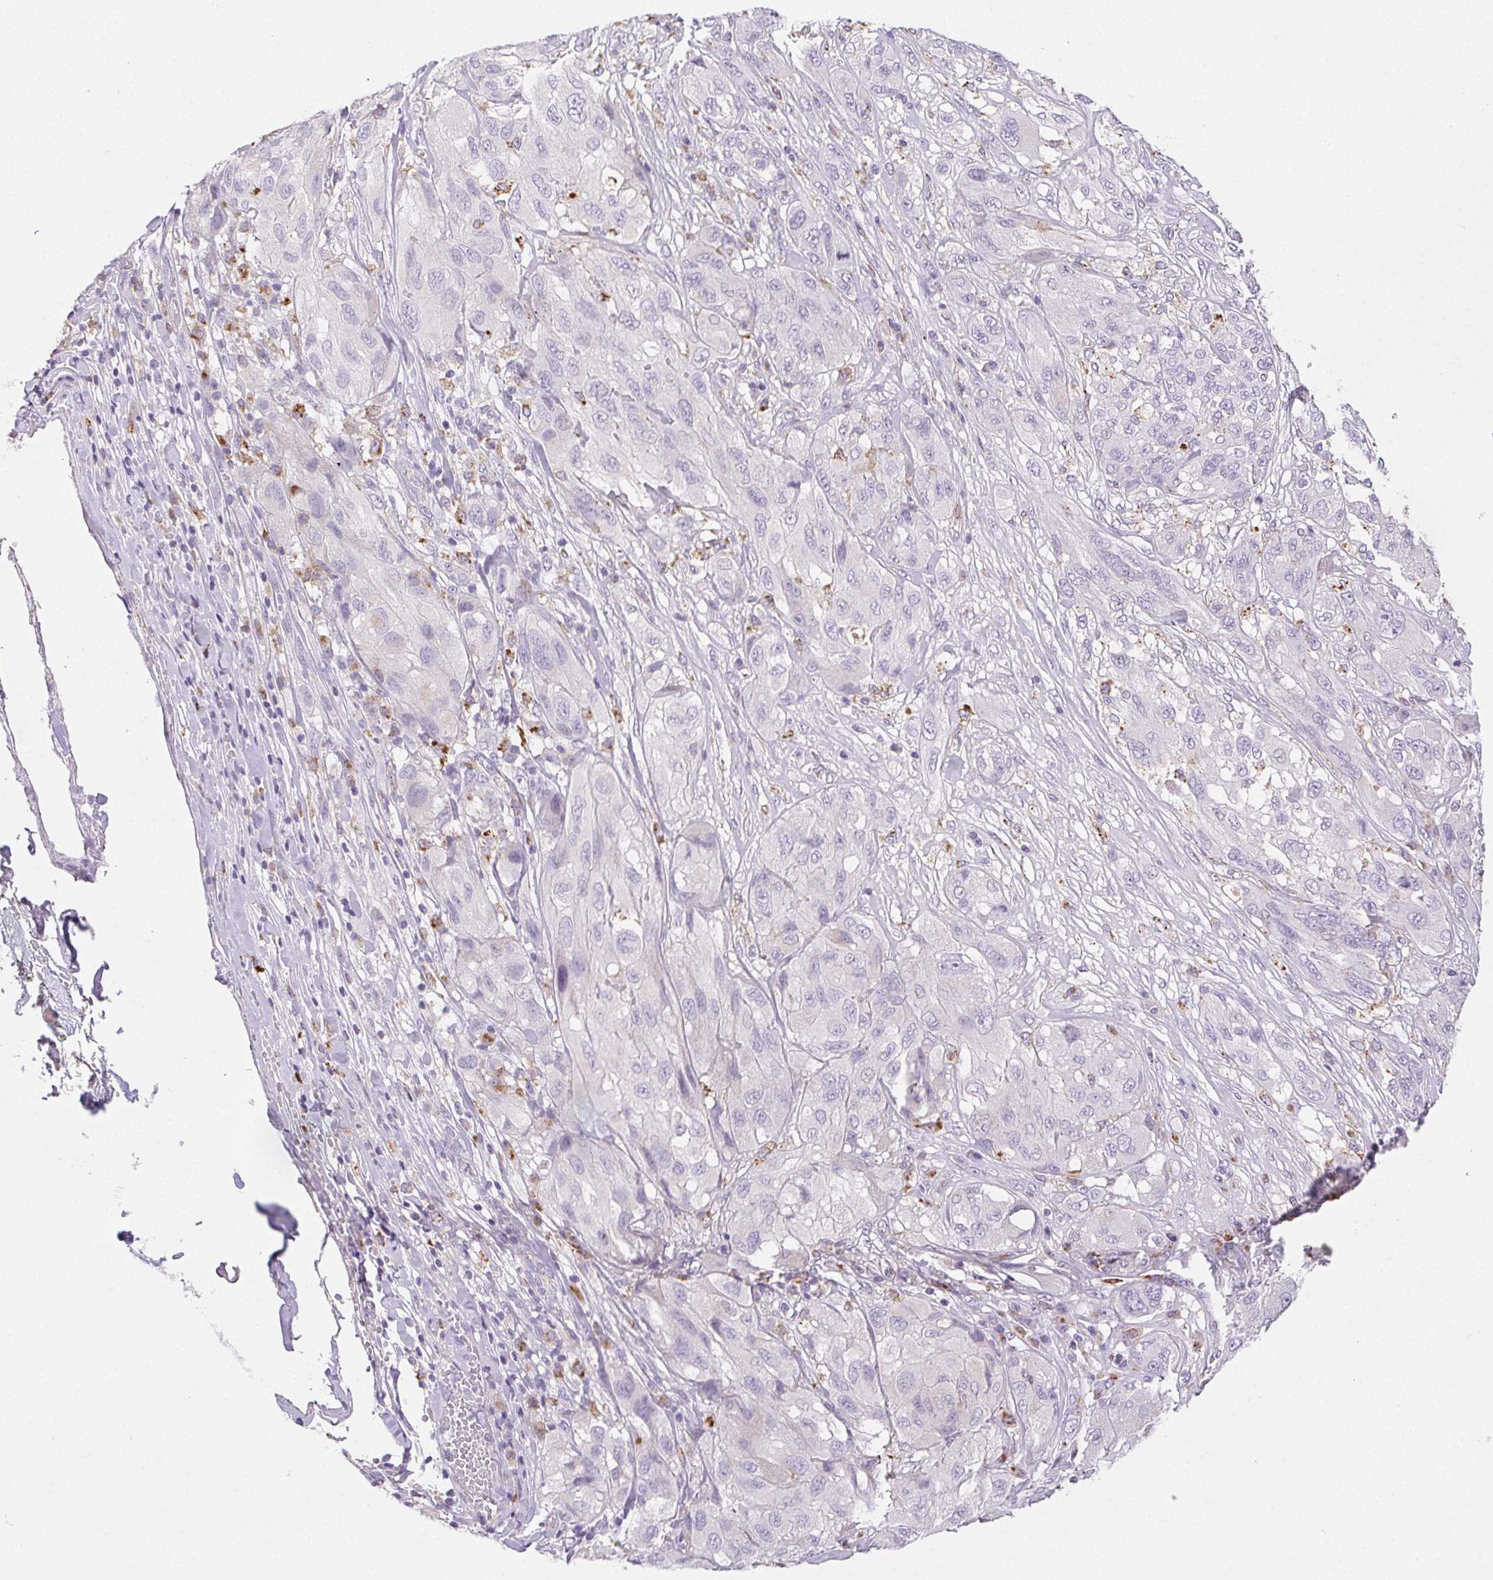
{"staining": {"intensity": "negative", "quantity": "none", "location": "none"}, "tissue": "melanoma", "cell_type": "Tumor cells", "image_type": "cancer", "snomed": [{"axis": "morphology", "description": "Malignant melanoma, NOS"}, {"axis": "topography", "description": "Skin"}], "caption": "This is an immunohistochemistry (IHC) micrograph of human melanoma. There is no expression in tumor cells.", "gene": "LIPA", "patient": {"sex": "female", "age": 91}}